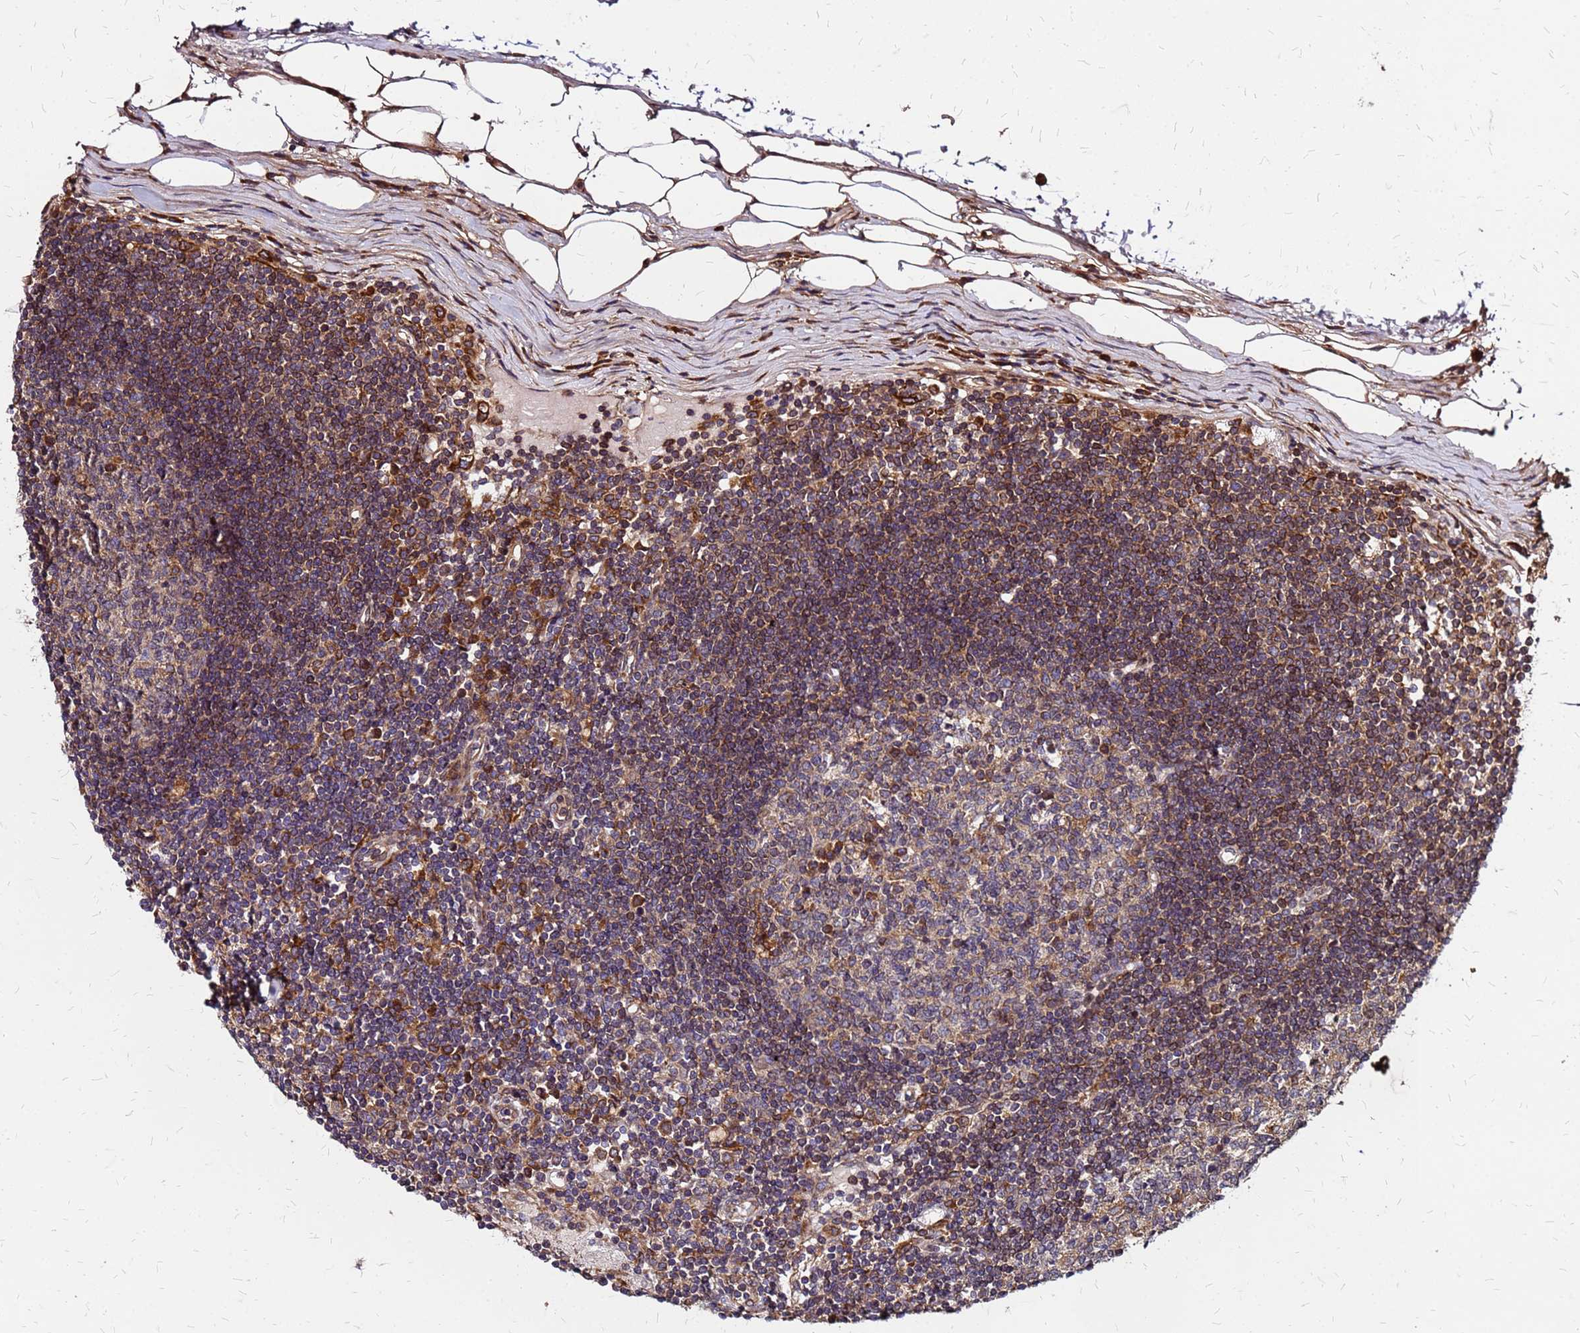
{"staining": {"intensity": "moderate", "quantity": "<25%", "location": "cytoplasmic/membranous"}, "tissue": "lymph node", "cell_type": "Germinal center cells", "image_type": "normal", "snomed": [{"axis": "morphology", "description": "Adenocarcinoma, NOS"}, {"axis": "topography", "description": "Lymph node"}], "caption": "DAB (3,3'-diaminobenzidine) immunohistochemical staining of benign lymph node demonstrates moderate cytoplasmic/membranous protein staining in about <25% of germinal center cells. (DAB (3,3'-diaminobenzidine) IHC with brightfield microscopy, high magnification).", "gene": "CYBC1", "patient": {"sex": "female", "age": 62}}